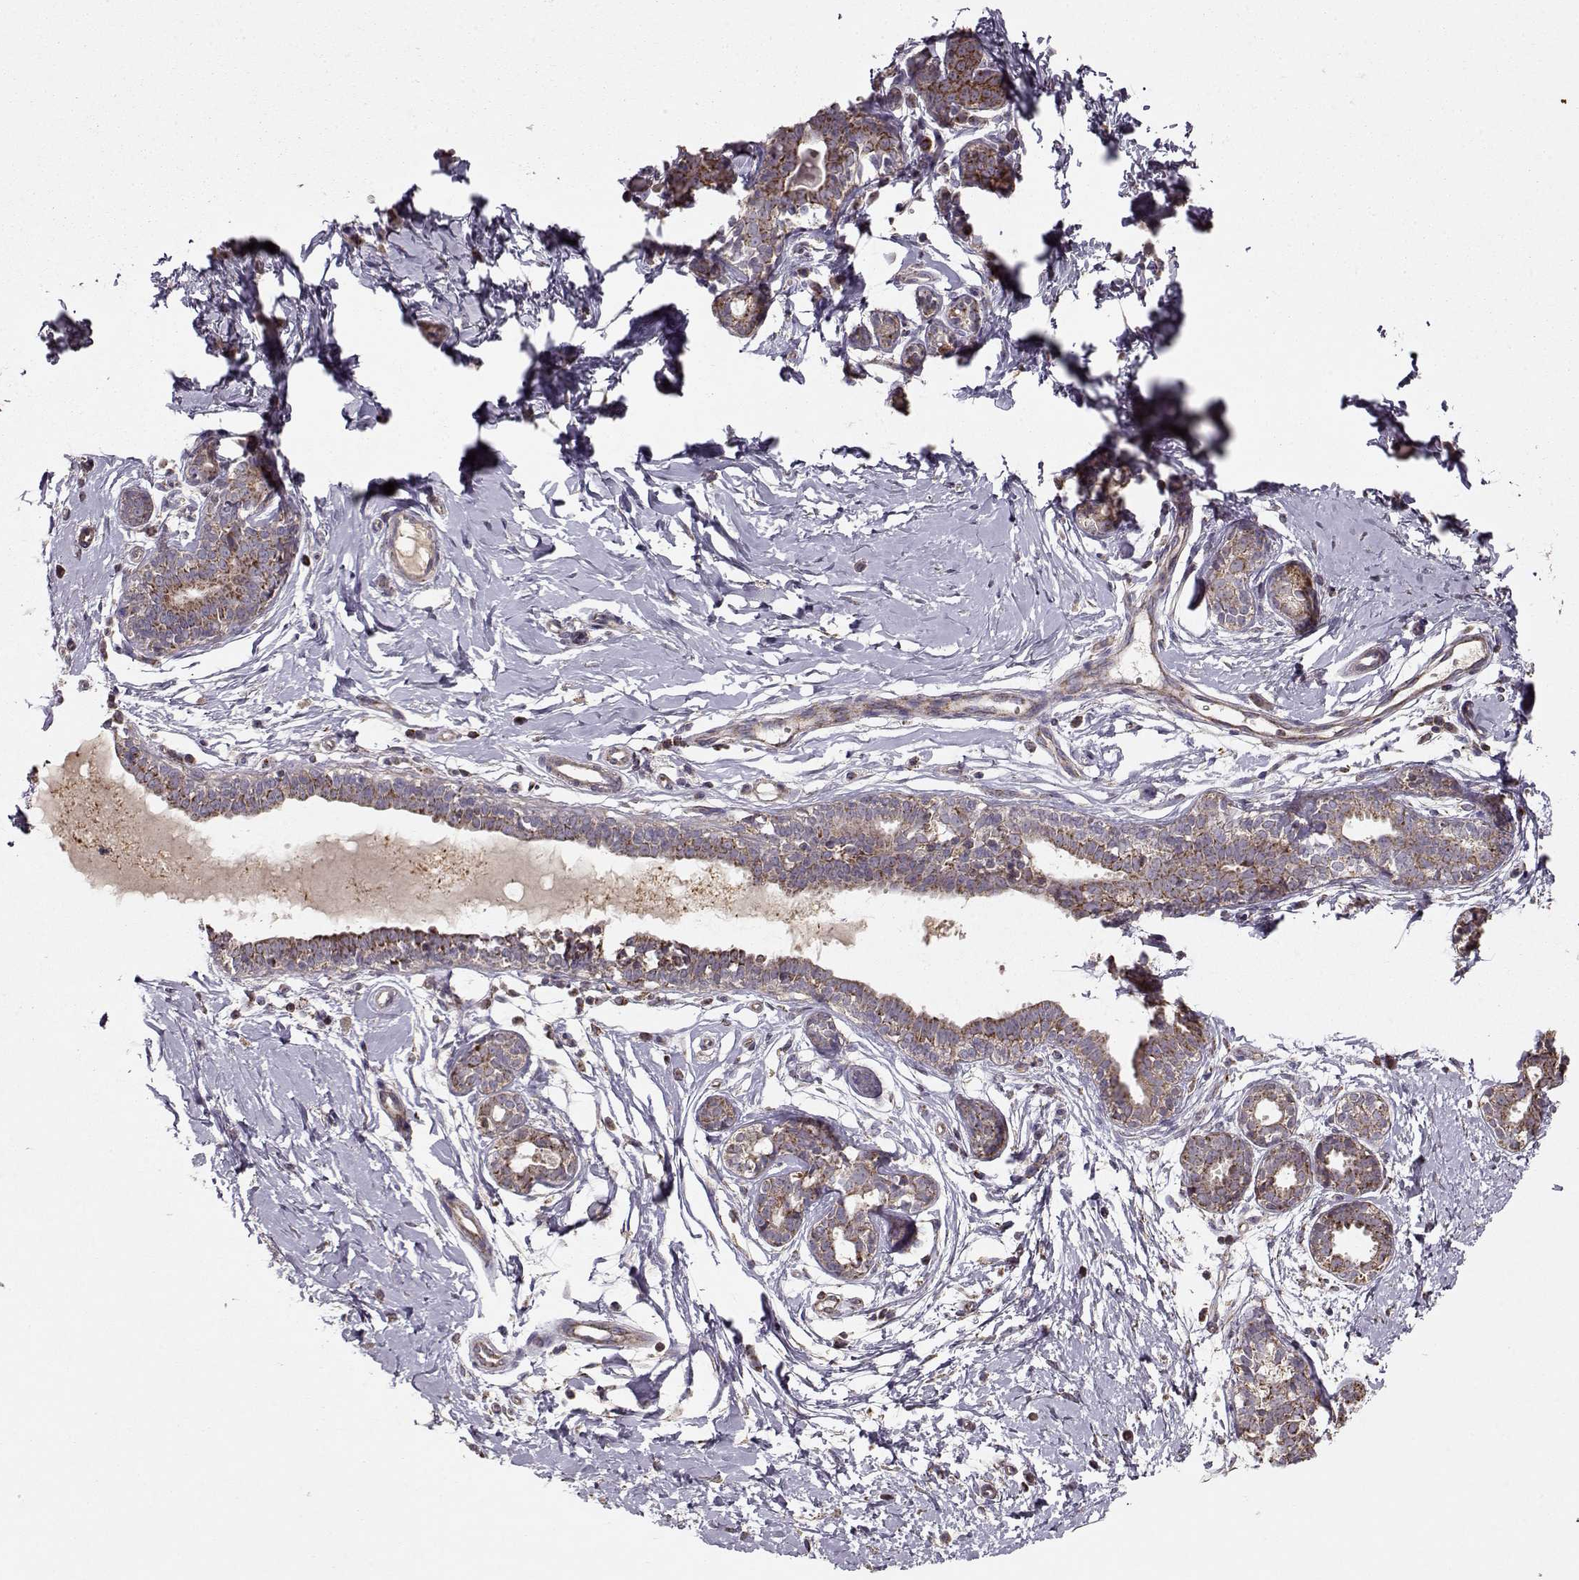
{"staining": {"intensity": "weak", "quantity": ">75%", "location": "cytoplasmic/membranous"}, "tissue": "breast", "cell_type": "Adipocytes", "image_type": "normal", "snomed": [{"axis": "morphology", "description": "Normal tissue, NOS"}, {"axis": "topography", "description": "Breast"}], "caption": "Breast stained with a brown dye exhibits weak cytoplasmic/membranous positive positivity in approximately >75% of adipocytes.", "gene": "CMTM3", "patient": {"sex": "female", "age": 37}}